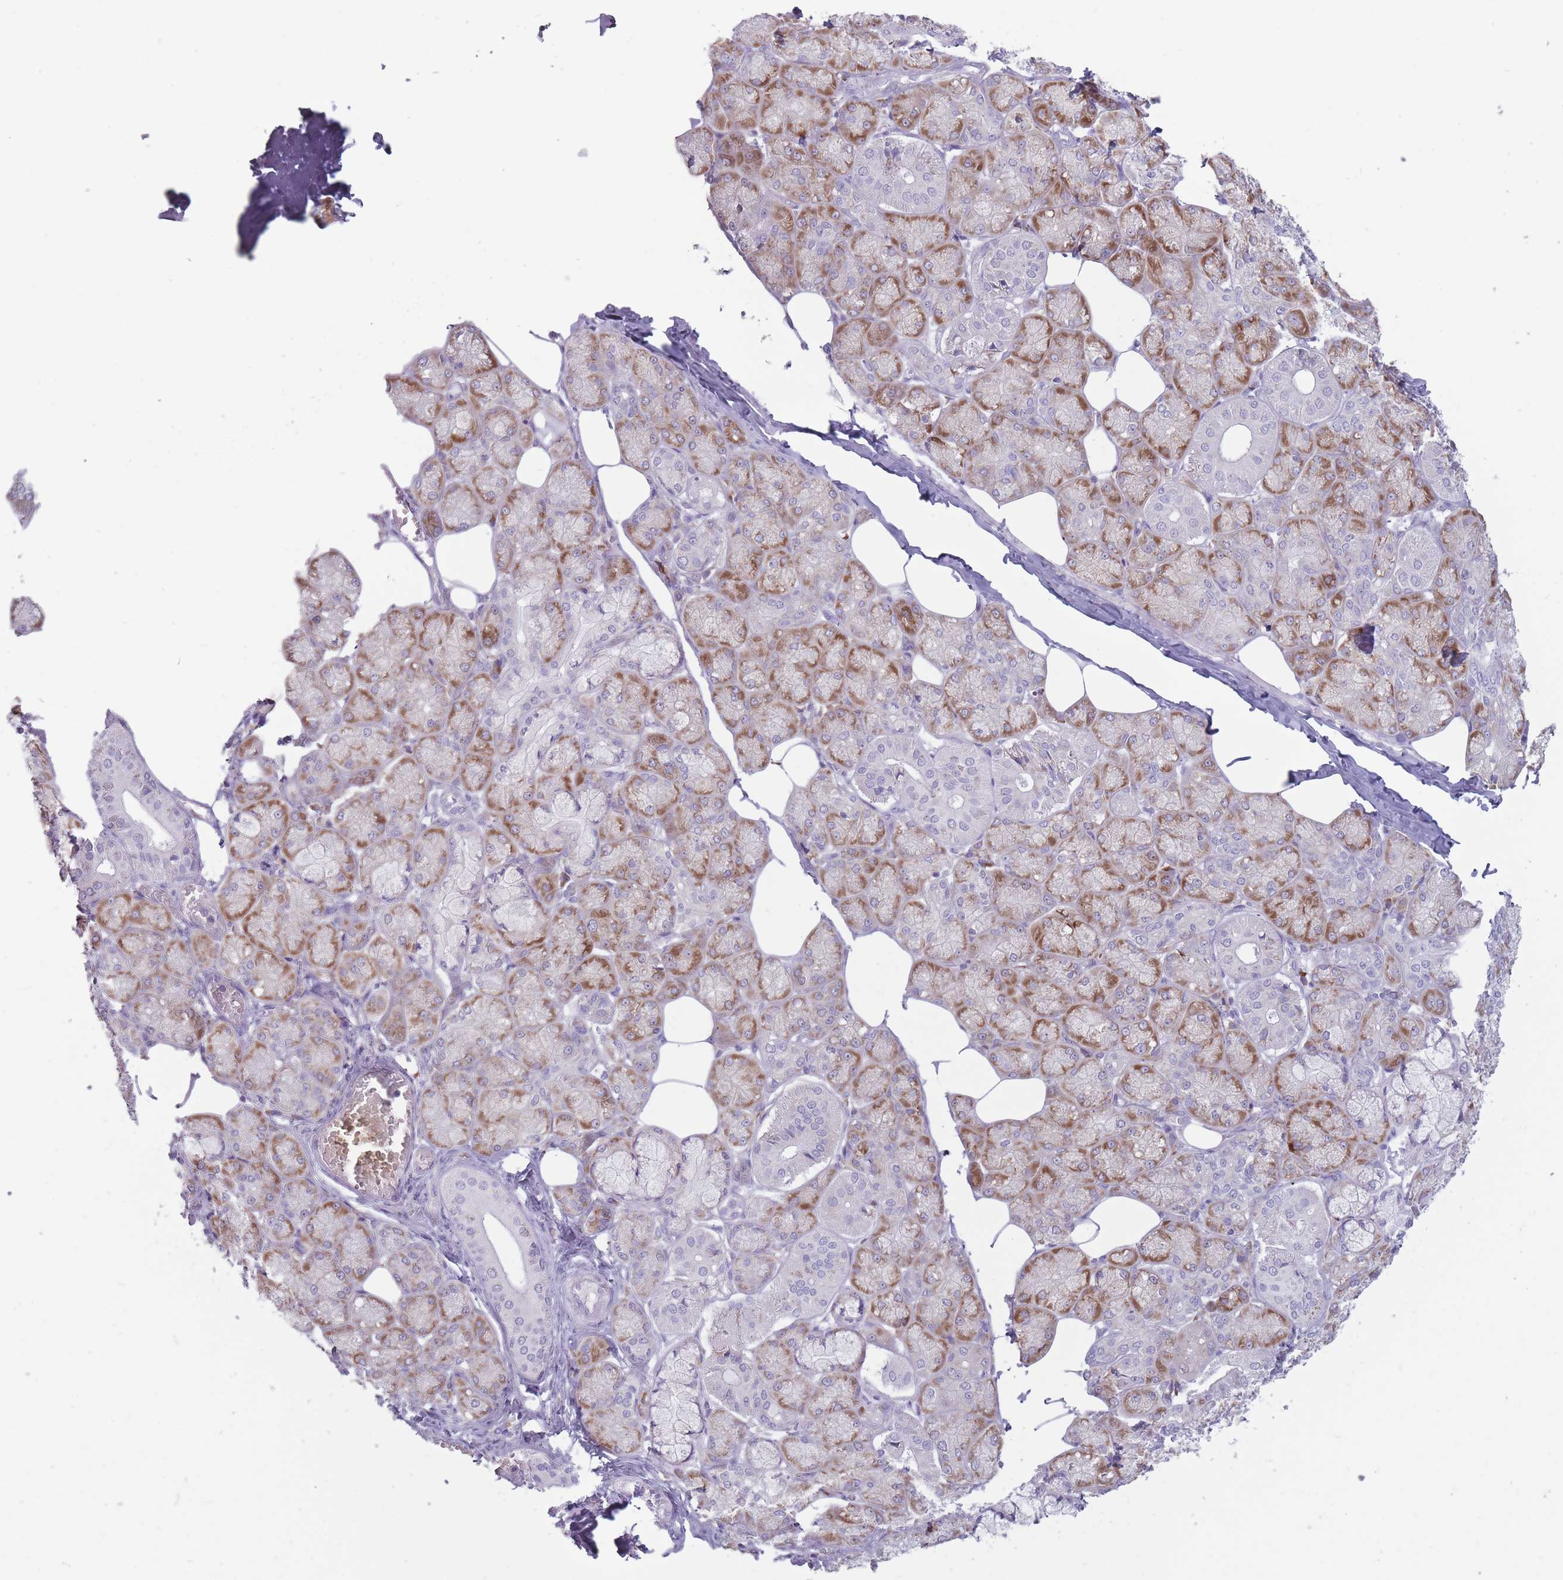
{"staining": {"intensity": "moderate", "quantity": "25%-75%", "location": "cytoplasmic/membranous"}, "tissue": "salivary gland", "cell_type": "Glandular cells", "image_type": "normal", "snomed": [{"axis": "morphology", "description": "Normal tissue, NOS"}, {"axis": "topography", "description": "Salivary gland"}], "caption": "The micrograph exhibits staining of normal salivary gland, revealing moderate cytoplasmic/membranous protein positivity (brown color) within glandular cells.", "gene": "RPL18", "patient": {"sex": "male", "age": 74}}